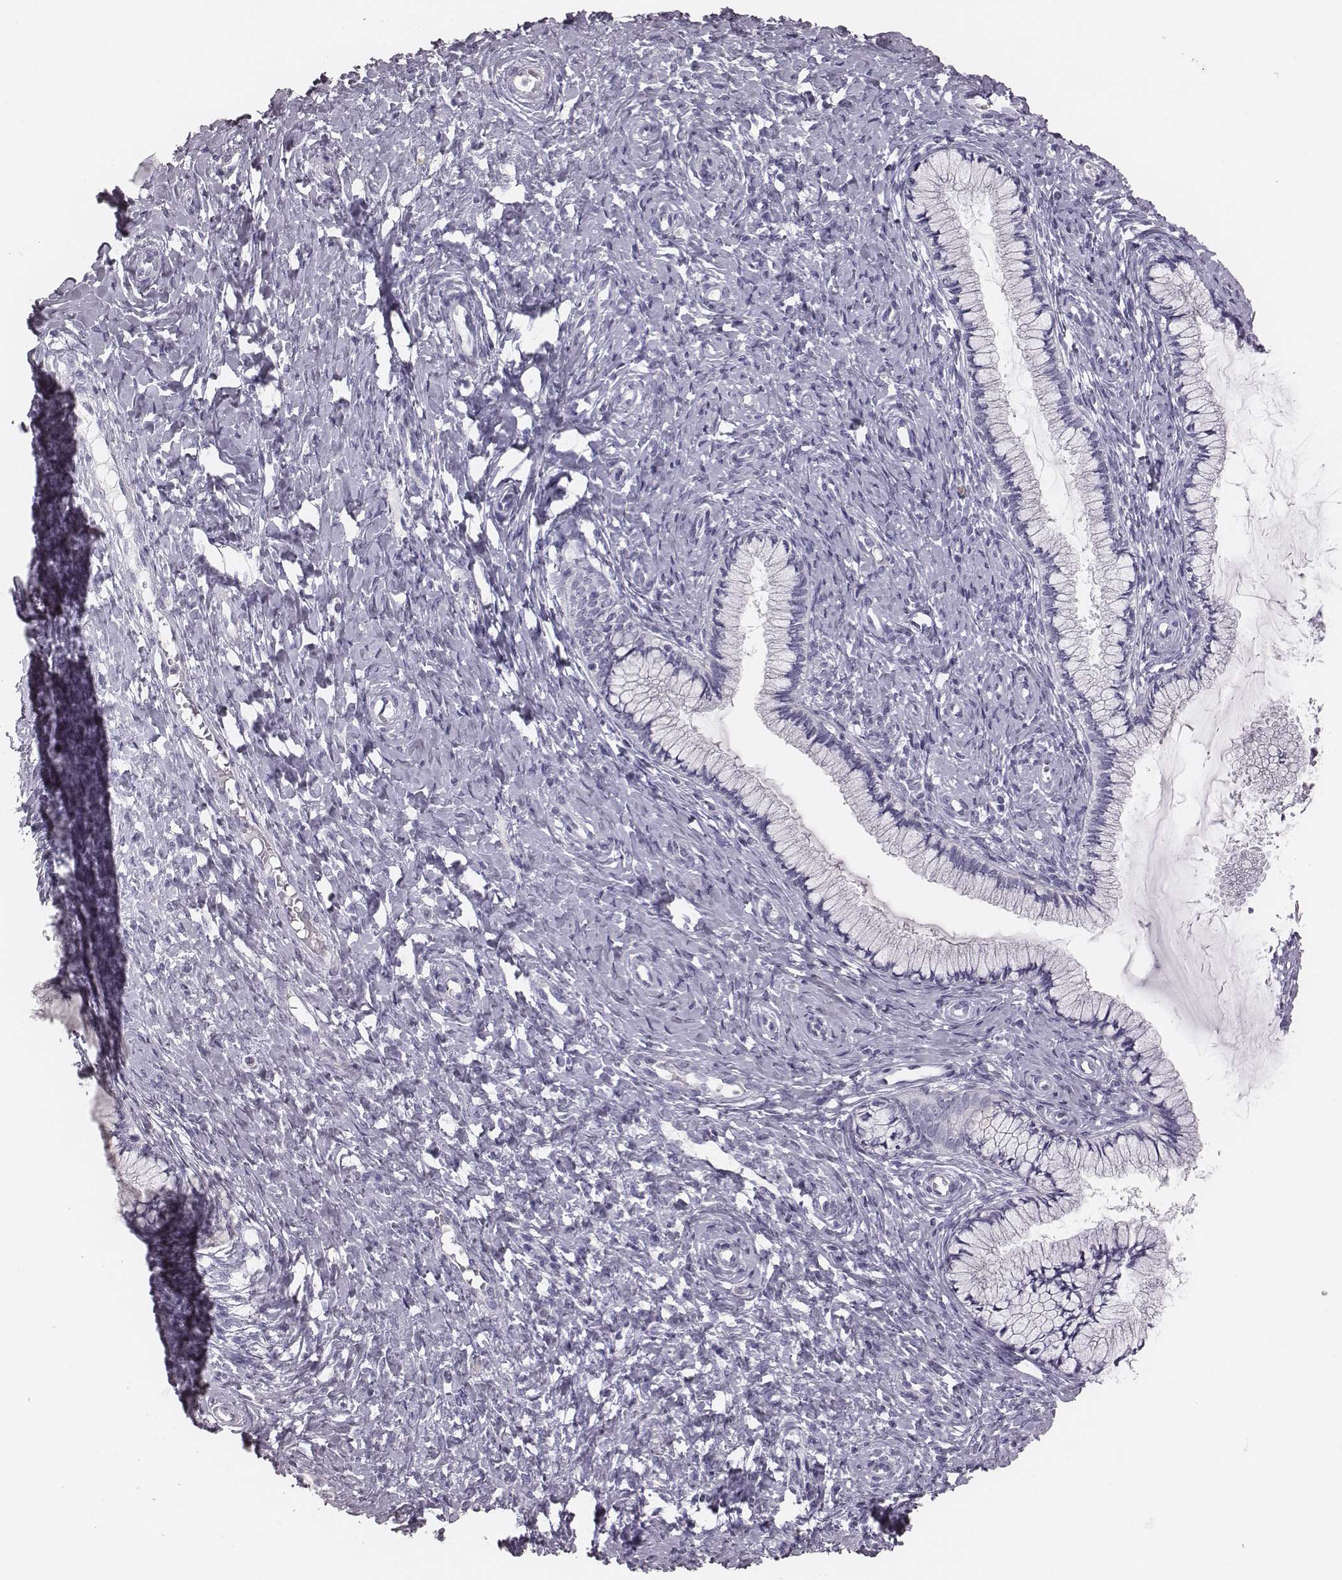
{"staining": {"intensity": "negative", "quantity": "none", "location": "none"}, "tissue": "cervix", "cell_type": "Glandular cells", "image_type": "normal", "snomed": [{"axis": "morphology", "description": "Normal tissue, NOS"}, {"axis": "topography", "description": "Cervix"}], "caption": "This micrograph is of unremarkable cervix stained with immunohistochemistry (IHC) to label a protein in brown with the nuclei are counter-stained blue. There is no staining in glandular cells. The staining was performed using DAB (3,3'-diaminobenzidine) to visualize the protein expression in brown, while the nuclei were stained in blue with hematoxylin (Magnification: 20x).", "gene": "CSH1", "patient": {"sex": "female", "age": 37}}